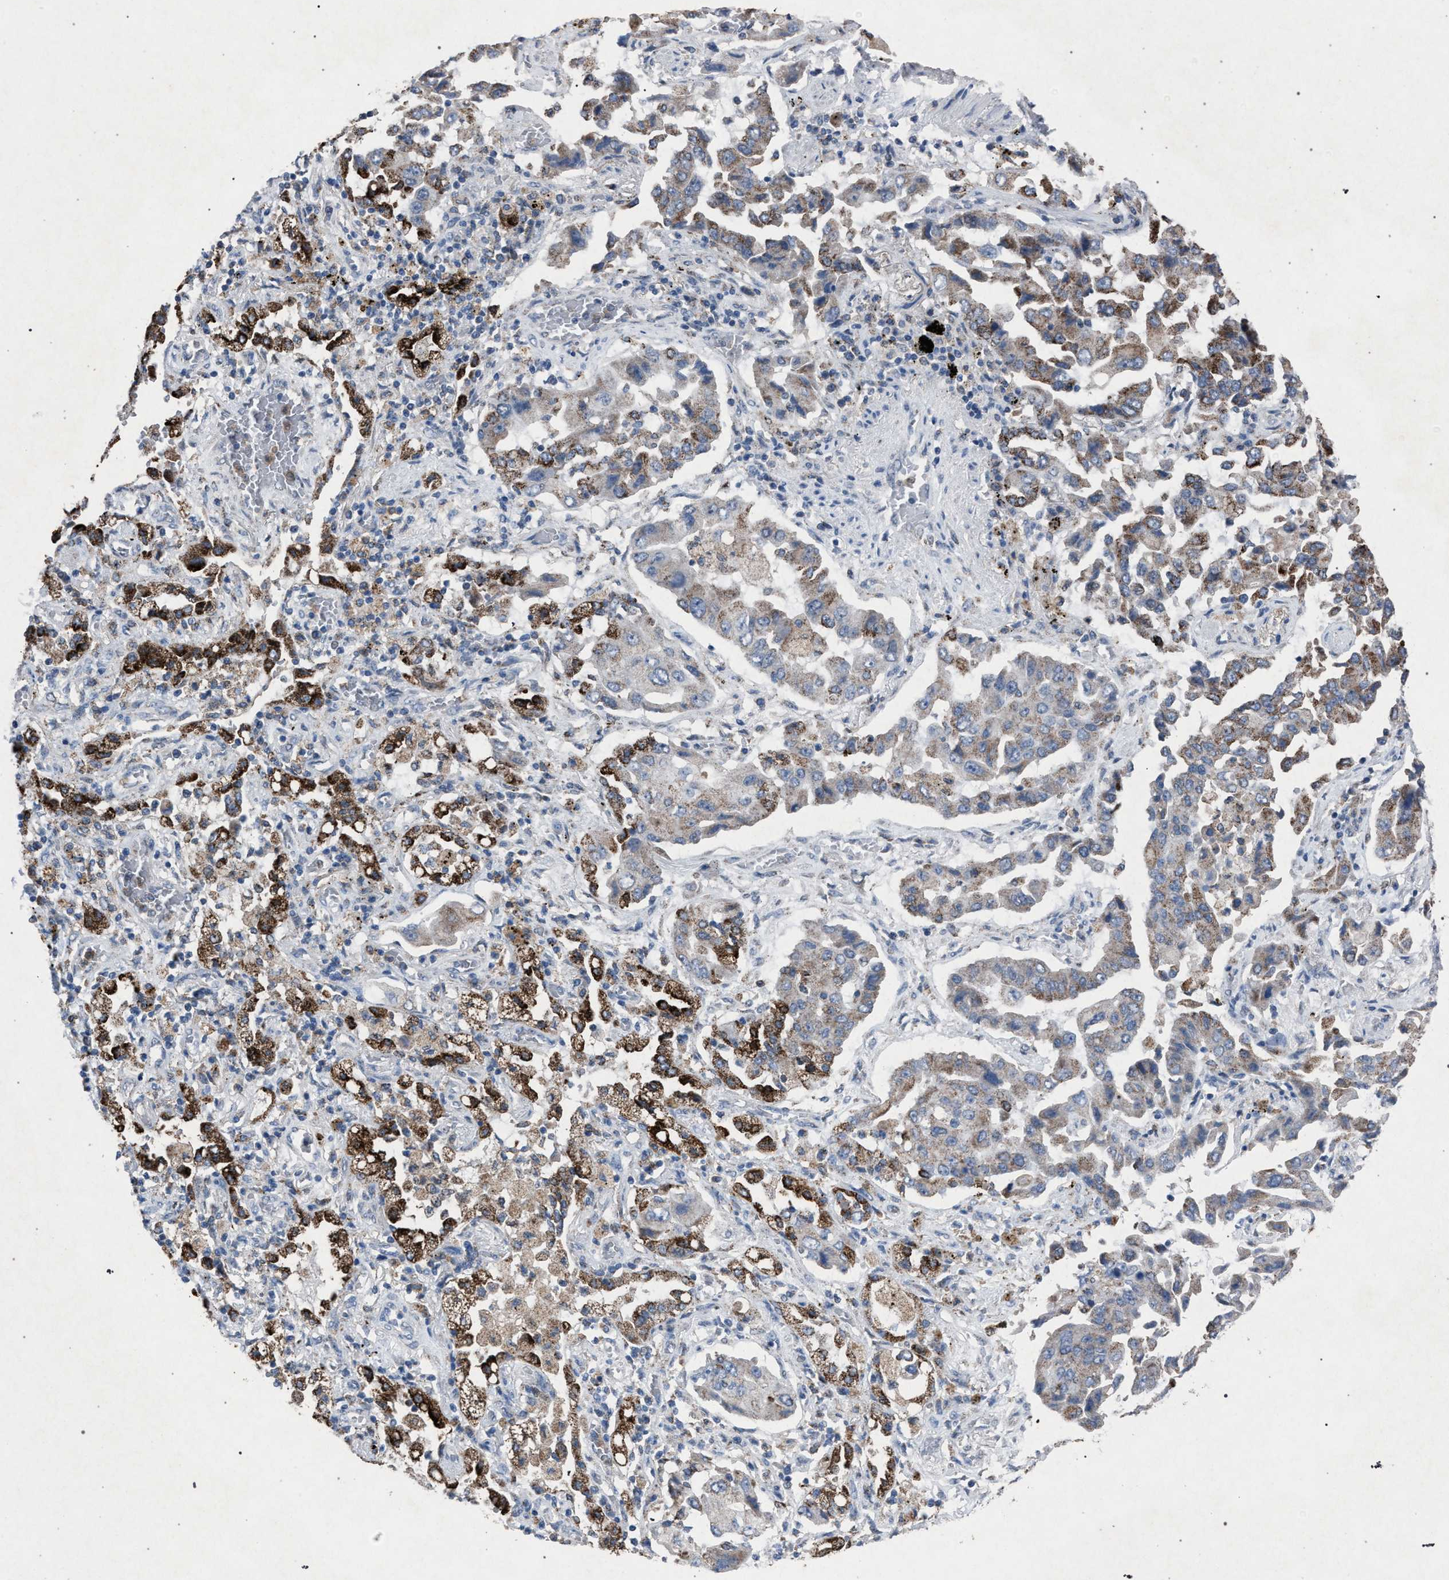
{"staining": {"intensity": "weak", "quantity": ">75%", "location": "cytoplasmic/membranous"}, "tissue": "lung cancer", "cell_type": "Tumor cells", "image_type": "cancer", "snomed": [{"axis": "morphology", "description": "Adenocarcinoma, NOS"}, {"axis": "topography", "description": "Lung"}], "caption": "Tumor cells exhibit low levels of weak cytoplasmic/membranous staining in about >75% of cells in lung adenocarcinoma. (IHC, brightfield microscopy, high magnification).", "gene": "HSD17B4", "patient": {"sex": "female", "age": 65}}